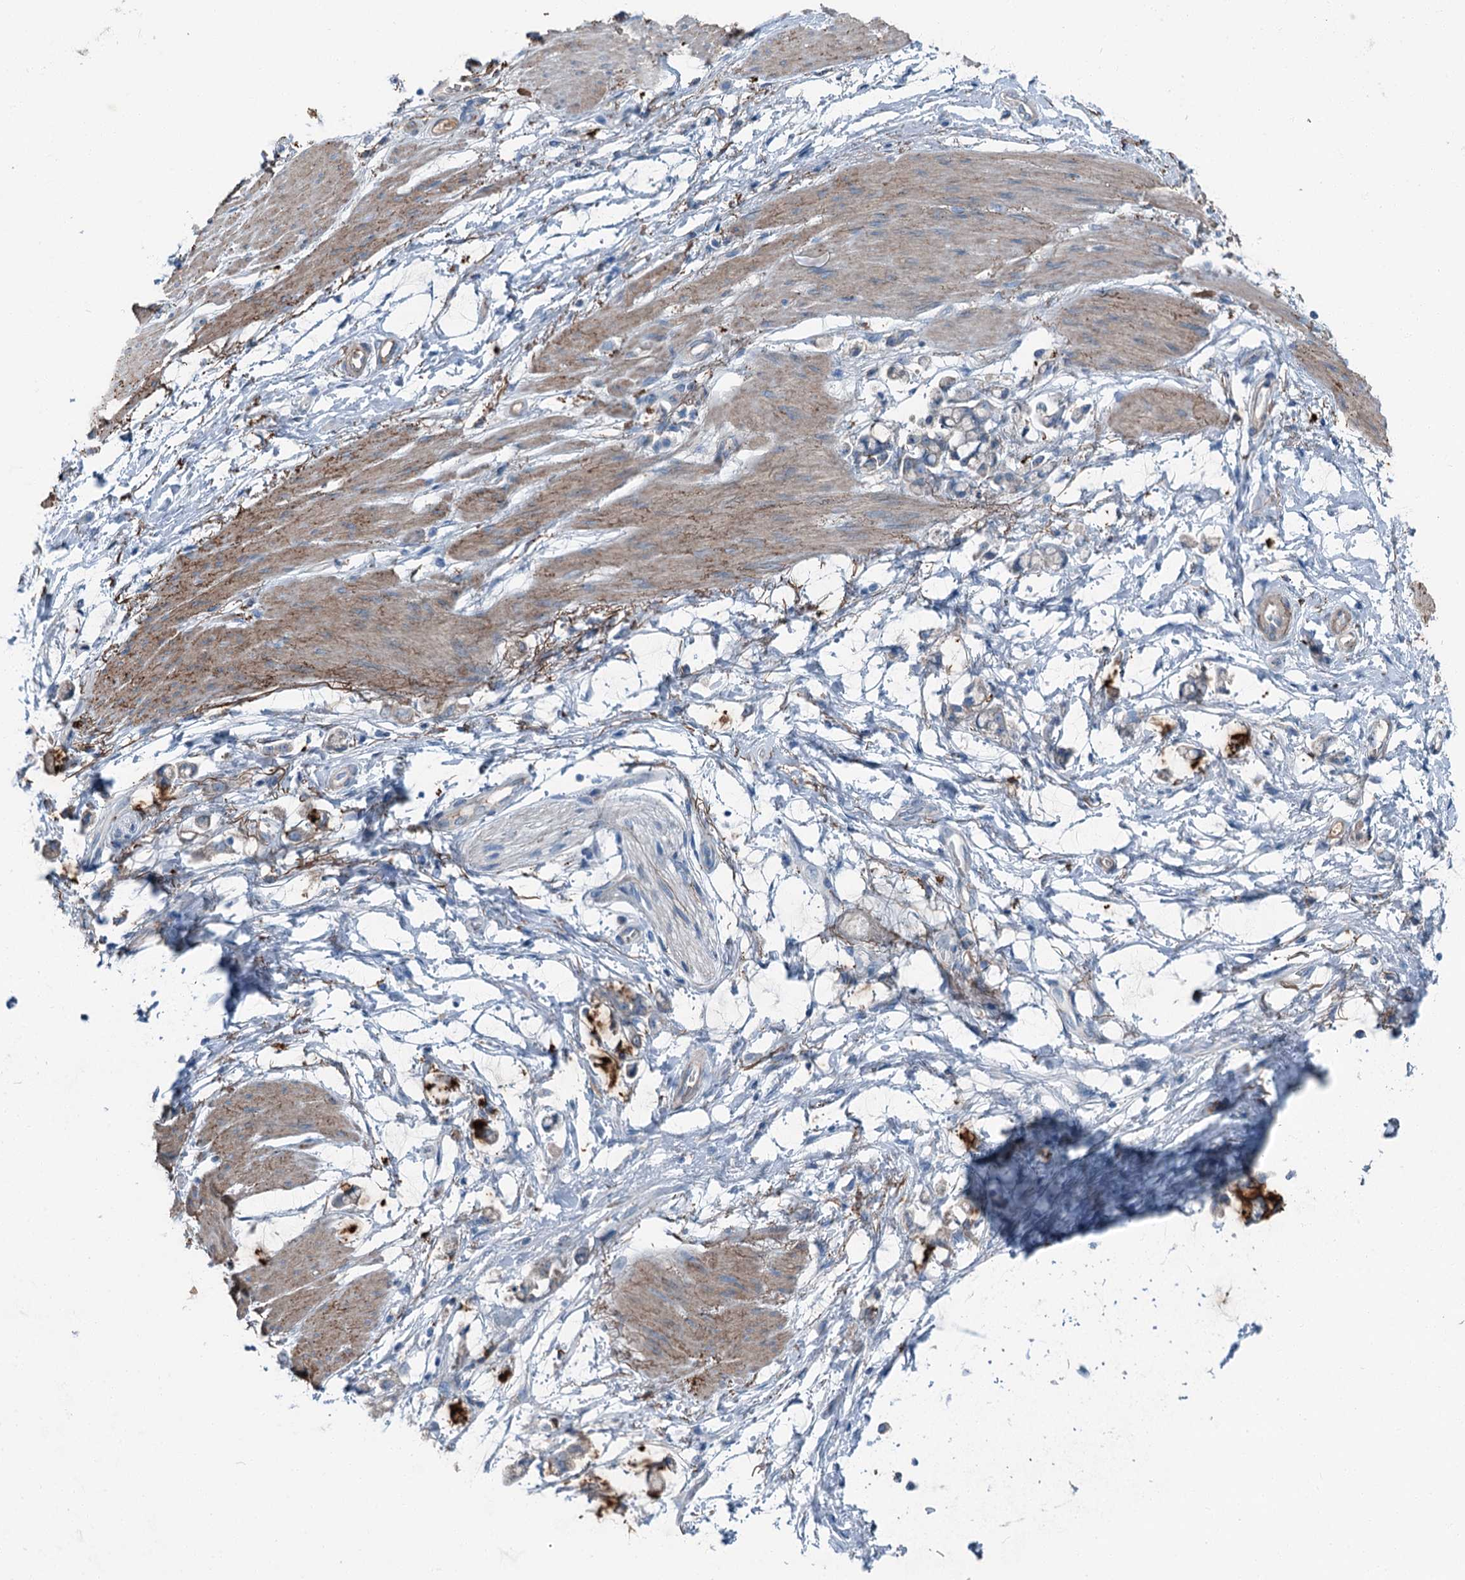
{"staining": {"intensity": "negative", "quantity": "none", "location": "none"}, "tissue": "stomach cancer", "cell_type": "Tumor cells", "image_type": "cancer", "snomed": [{"axis": "morphology", "description": "Adenocarcinoma, NOS"}, {"axis": "topography", "description": "Stomach"}], "caption": "Stomach cancer (adenocarcinoma) stained for a protein using IHC shows no expression tumor cells.", "gene": "AXL", "patient": {"sex": "female", "age": 60}}